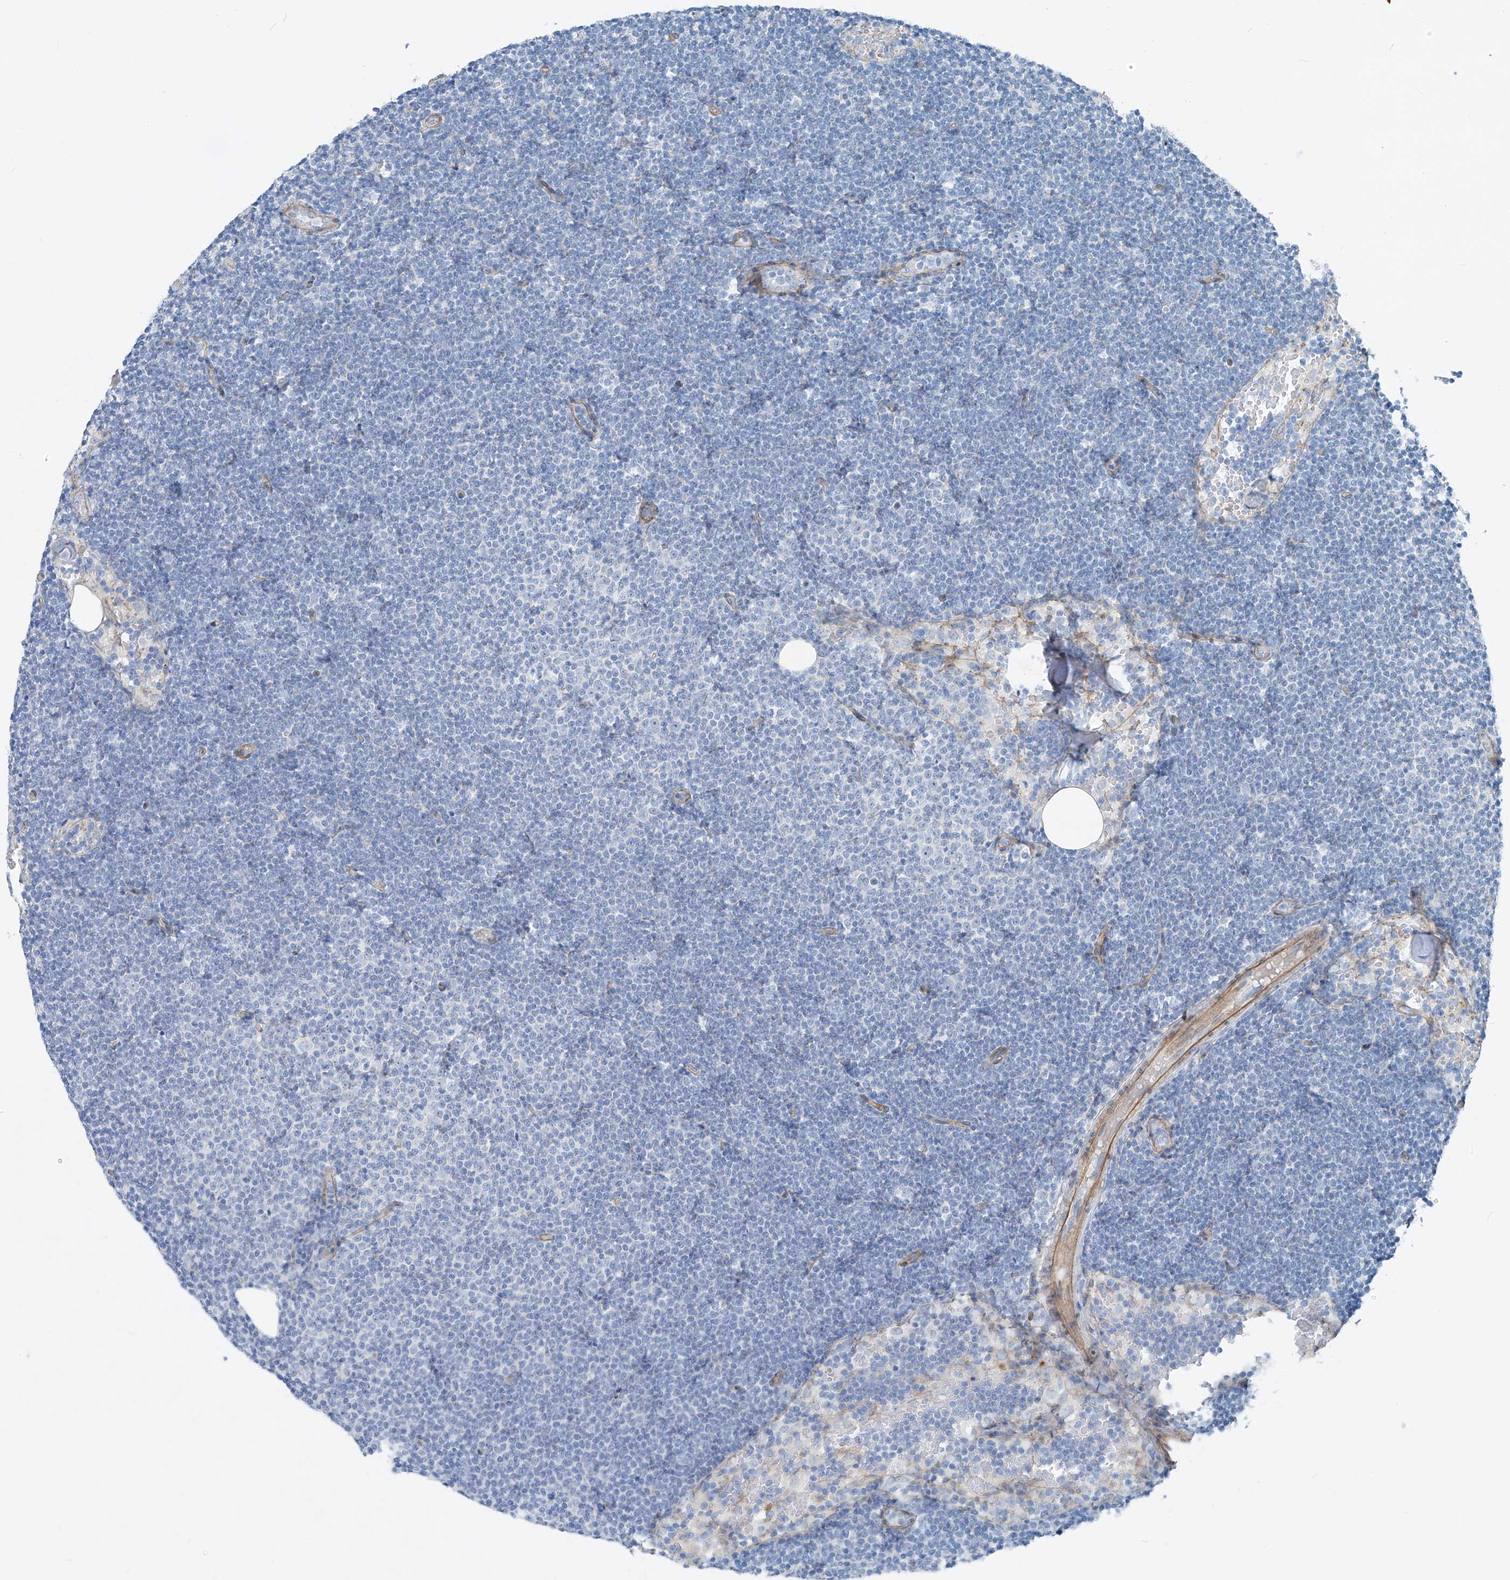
{"staining": {"intensity": "negative", "quantity": "none", "location": "none"}, "tissue": "lymphoma", "cell_type": "Tumor cells", "image_type": "cancer", "snomed": [{"axis": "morphology", "description": "Malignant lymphoma, non-Hodgkin's type, Low grade"}, {"axis": "topography", "description": "Lymph node"}], "caption": "IHC histopathology image of neoplastic tissue: human low-grade malignant lymphoma, non-Hodgkin's type stained with DAB displays no significant protein staining in tumor cells.", "gene": "TNS2", "patient": {"sex": "female", "age": 53}}